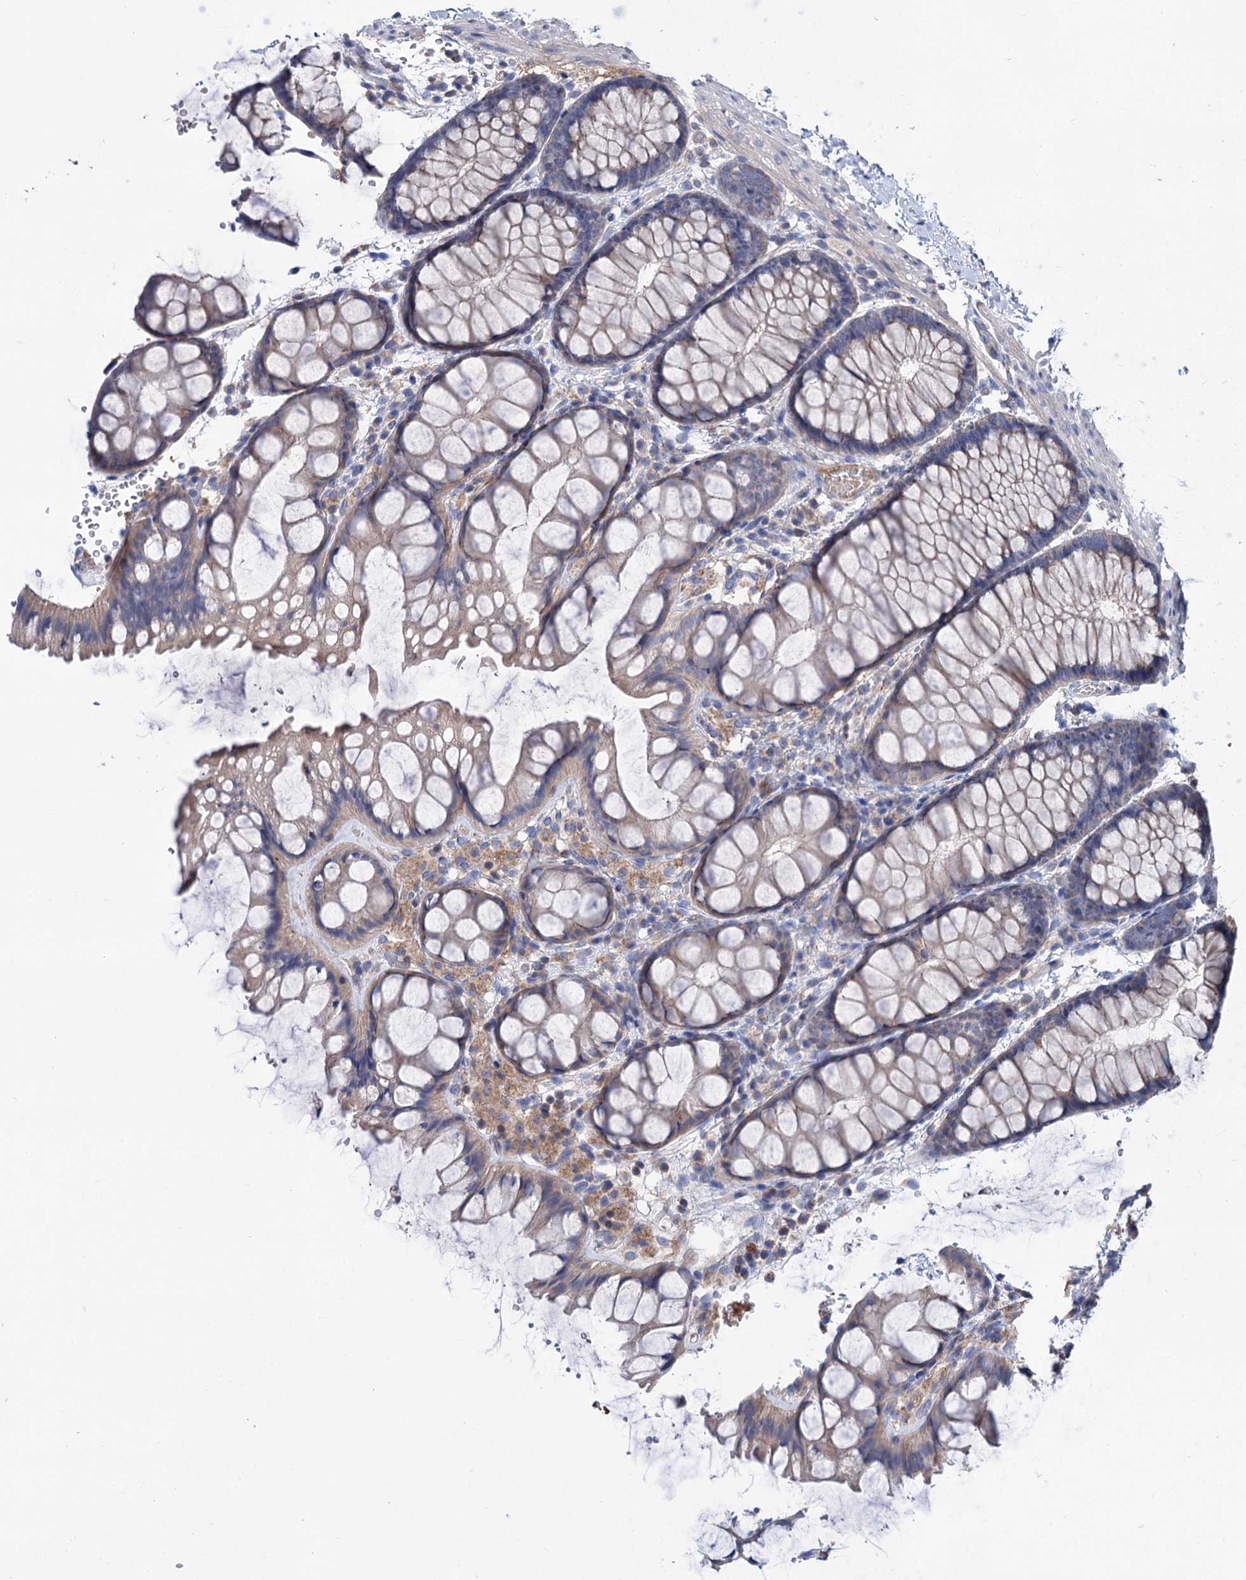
{"staining": {"intensity": "weak", "quantity": "25%-75%", "location": "cytoplasmic/membranous"}, "tissue": "colon", "cell_type": "Endothelial cells", "image_type": "normal", "snomed": [{"axis": "morphology", "description": "Normal tissue, NOS"}, {"axis": "topography", "description": "Colon"}], "caption": "Weak cytoplasmic/membranous protein expression is appreciated in about 25%-75% of endothelial cells in colon.", "gene": "CLPB", "patient": {"sex": "male", "age": 47}}